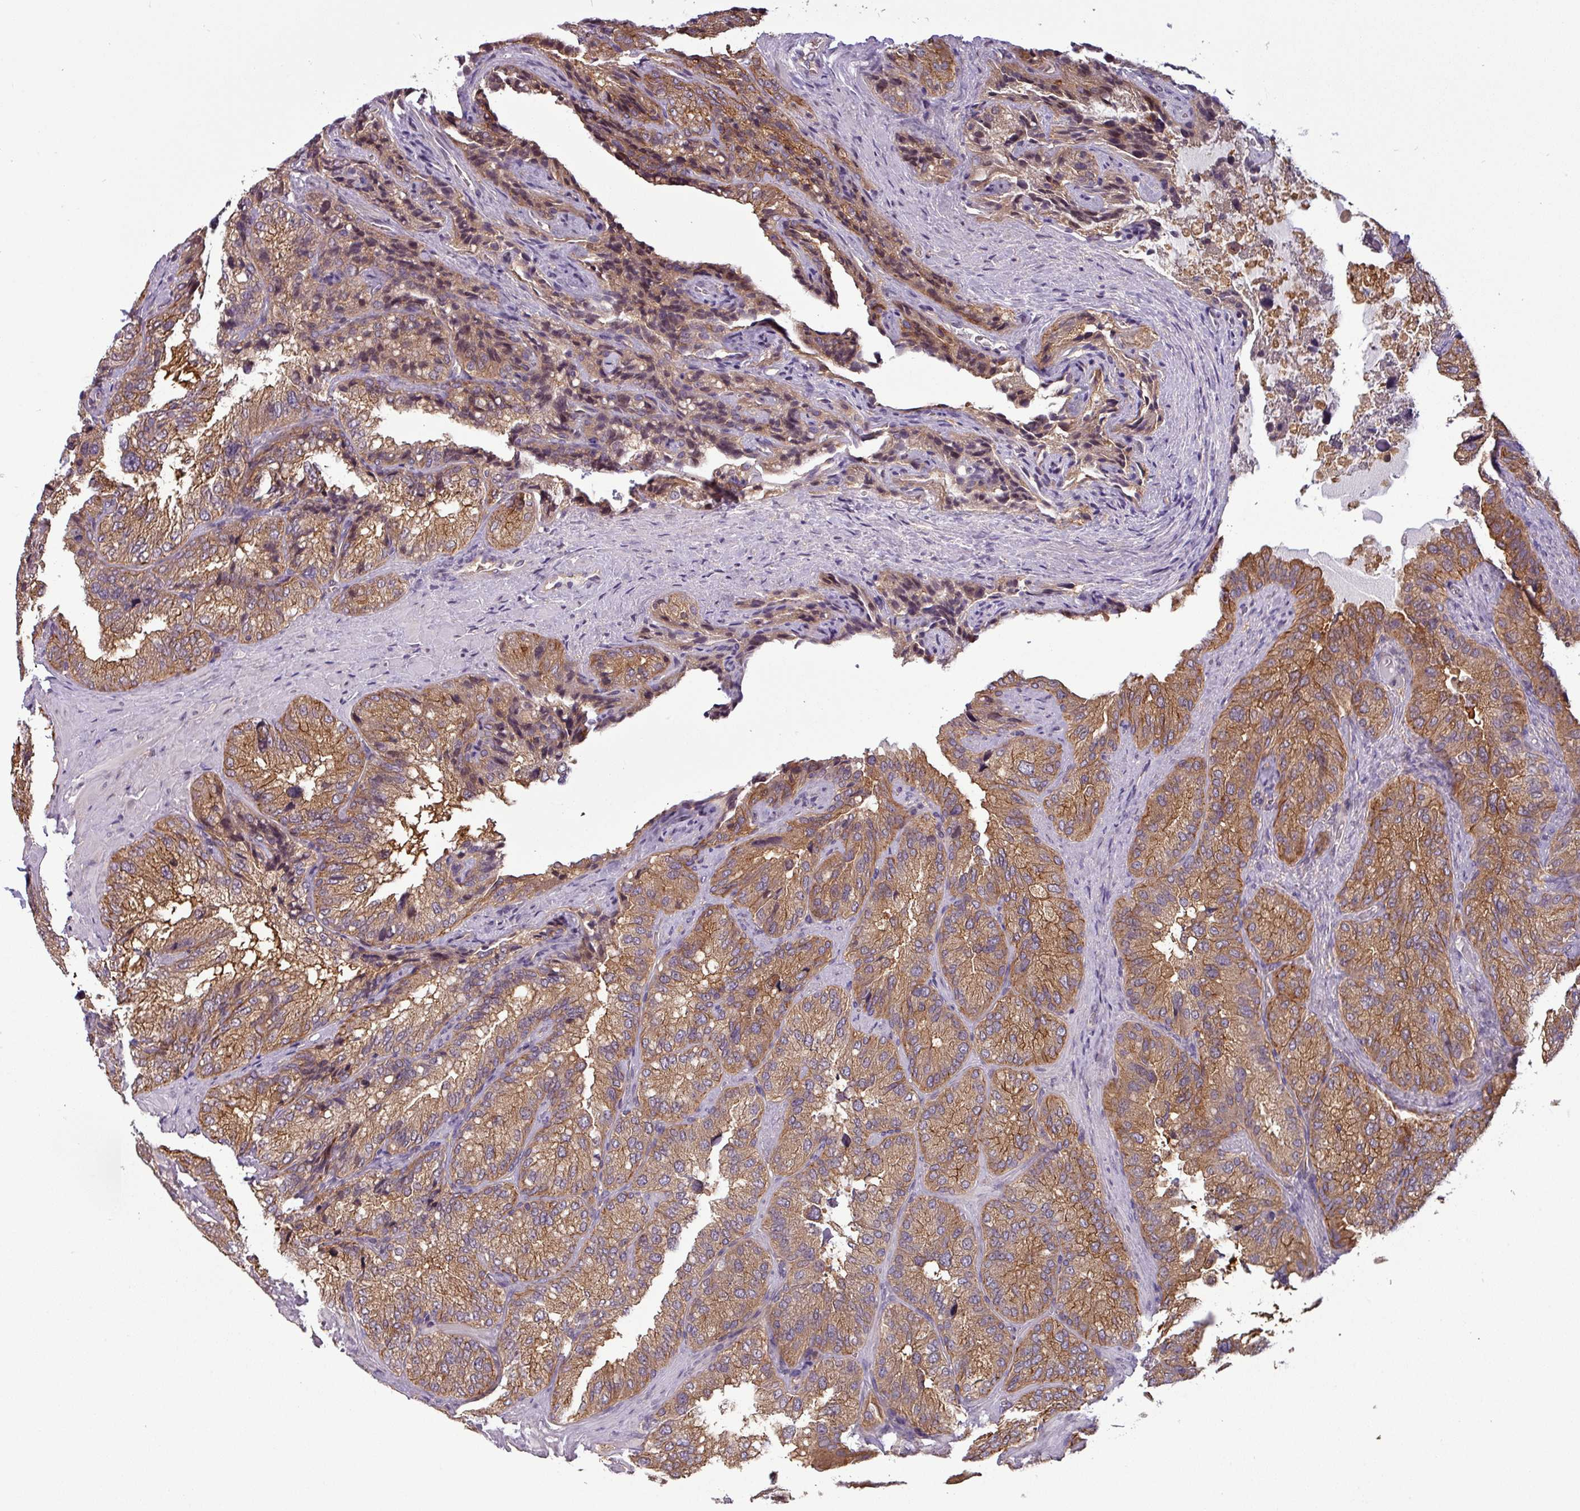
{"staining": {"intensity": "moderate", "quantity": ">75%", "location": "cytoplasmic/membranous"}, "tissue": "seminal vesicle", "cell_type": "Glandular cells", "image_type": "normal", "snomed": [{"axis": "morphology", "description": "Normal tissue, NOS"}, {"axis": "topography", "description": "Seminal veicle"}], "caption": "Immunohistochemical staining of normal human seminal vesicle shows medium levels of moderate cytoplasmic/membranous expression in approximately >75% of glandular cells. (Brightfield microscopy of DAB IHC at high magnification).", "gene": "NPFFR1", "patient": {"sex": "male", "age": 58}}